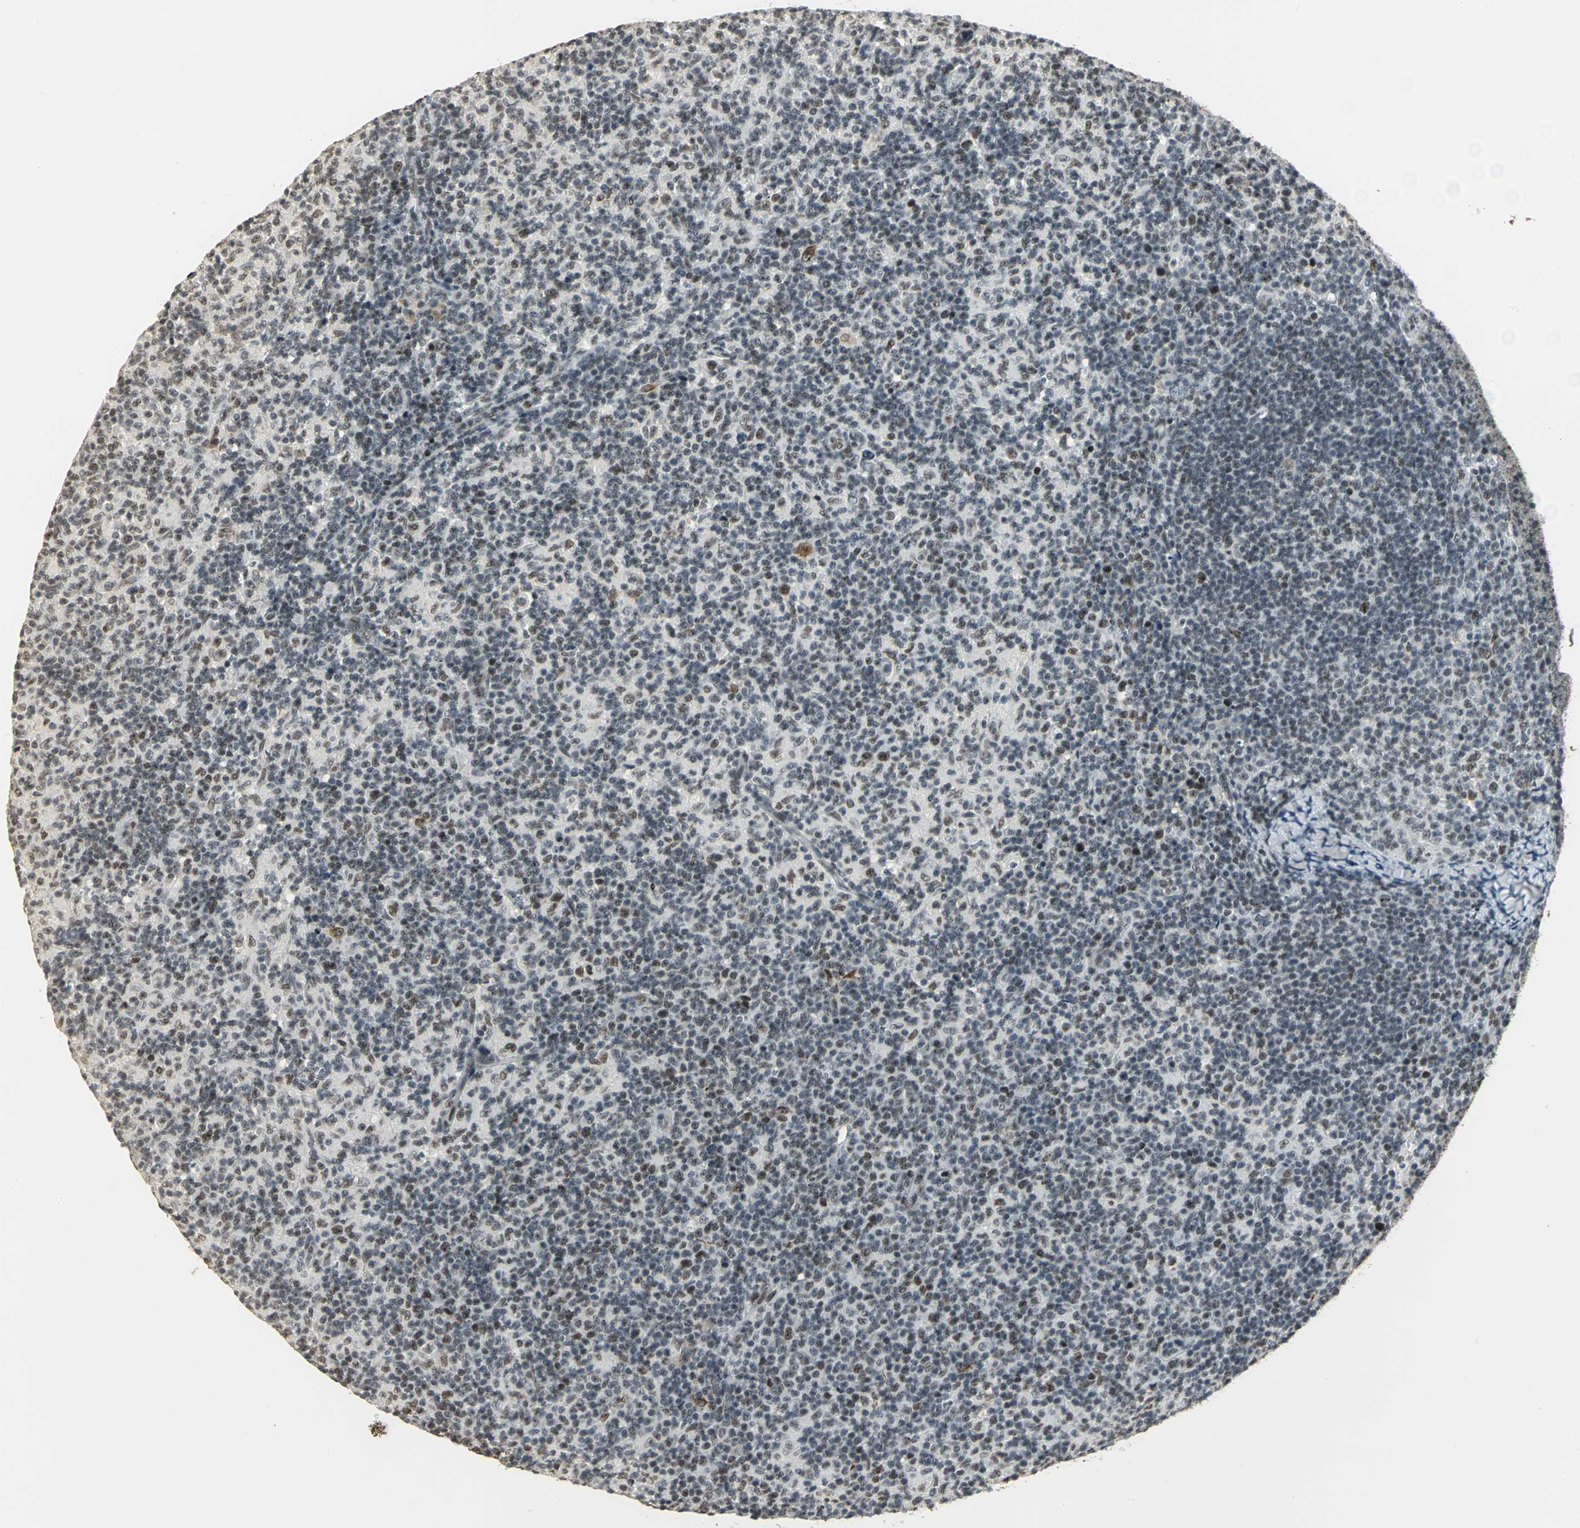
{"staining": {"intensity": "strong", "quantity": ">75%", "location": "nuclear"}, "tissue": "lymph node", "cell_type": "Germinal center cells", "image_type": "normal", "snomed": [{"axis": "morphology", "description": "Normal tissue, NOS"}, {"axis": "morphology", "description": "Inflammation, NOS"}, {"axis": "topography", "description": "Lymph node"}], "caption": "Protein expression analysis of benign lymph node displays strong nuclear expression in approximately >75% of germinal center cells. (DAB IHC, brown staining for protein, blue staining for nuclei).", "gene": "CBX3", "patient": {"sex": "male", "age": 55}}